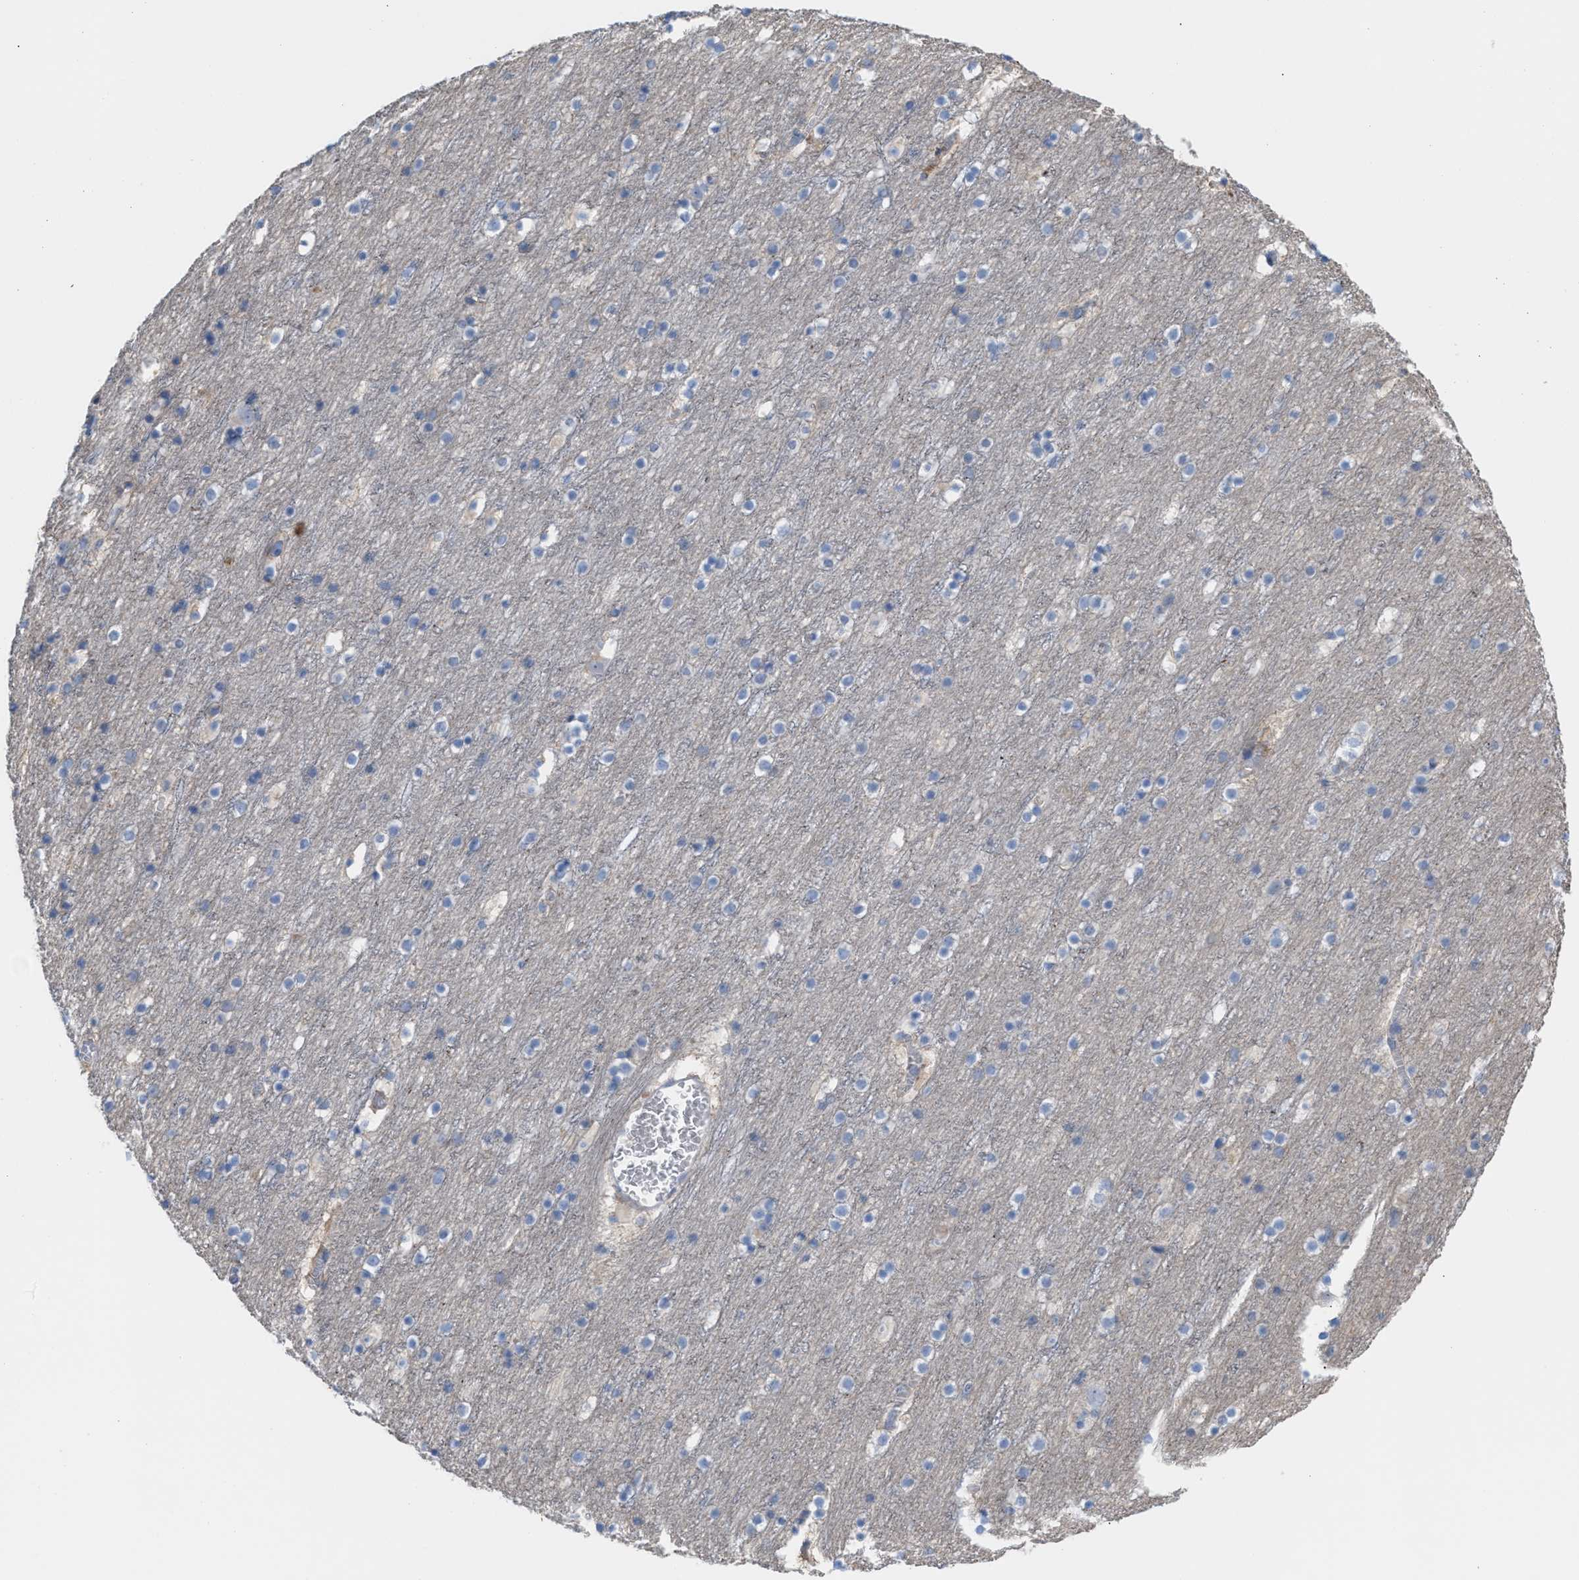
{"staining": {"intensity": "negative", "quantity": "none", "location": "none"}, "tissue": "cerebral cortex", "cell_type": "Endothelial cells", "image_type": "normal", "snomed": [{"axis": "morphology", "description": "Normal tissue, NOS"}, {"axis": "topography", "description": "Cerebral cortex"}], "caption": "A high-resolution histopathology image shows immunohistochemistry staining of normal cerebral cortex, which exhibits no significant expression in endothelial cells.", "gene": "MBTD1", "patient": {"sex": "male", "age": 45}}